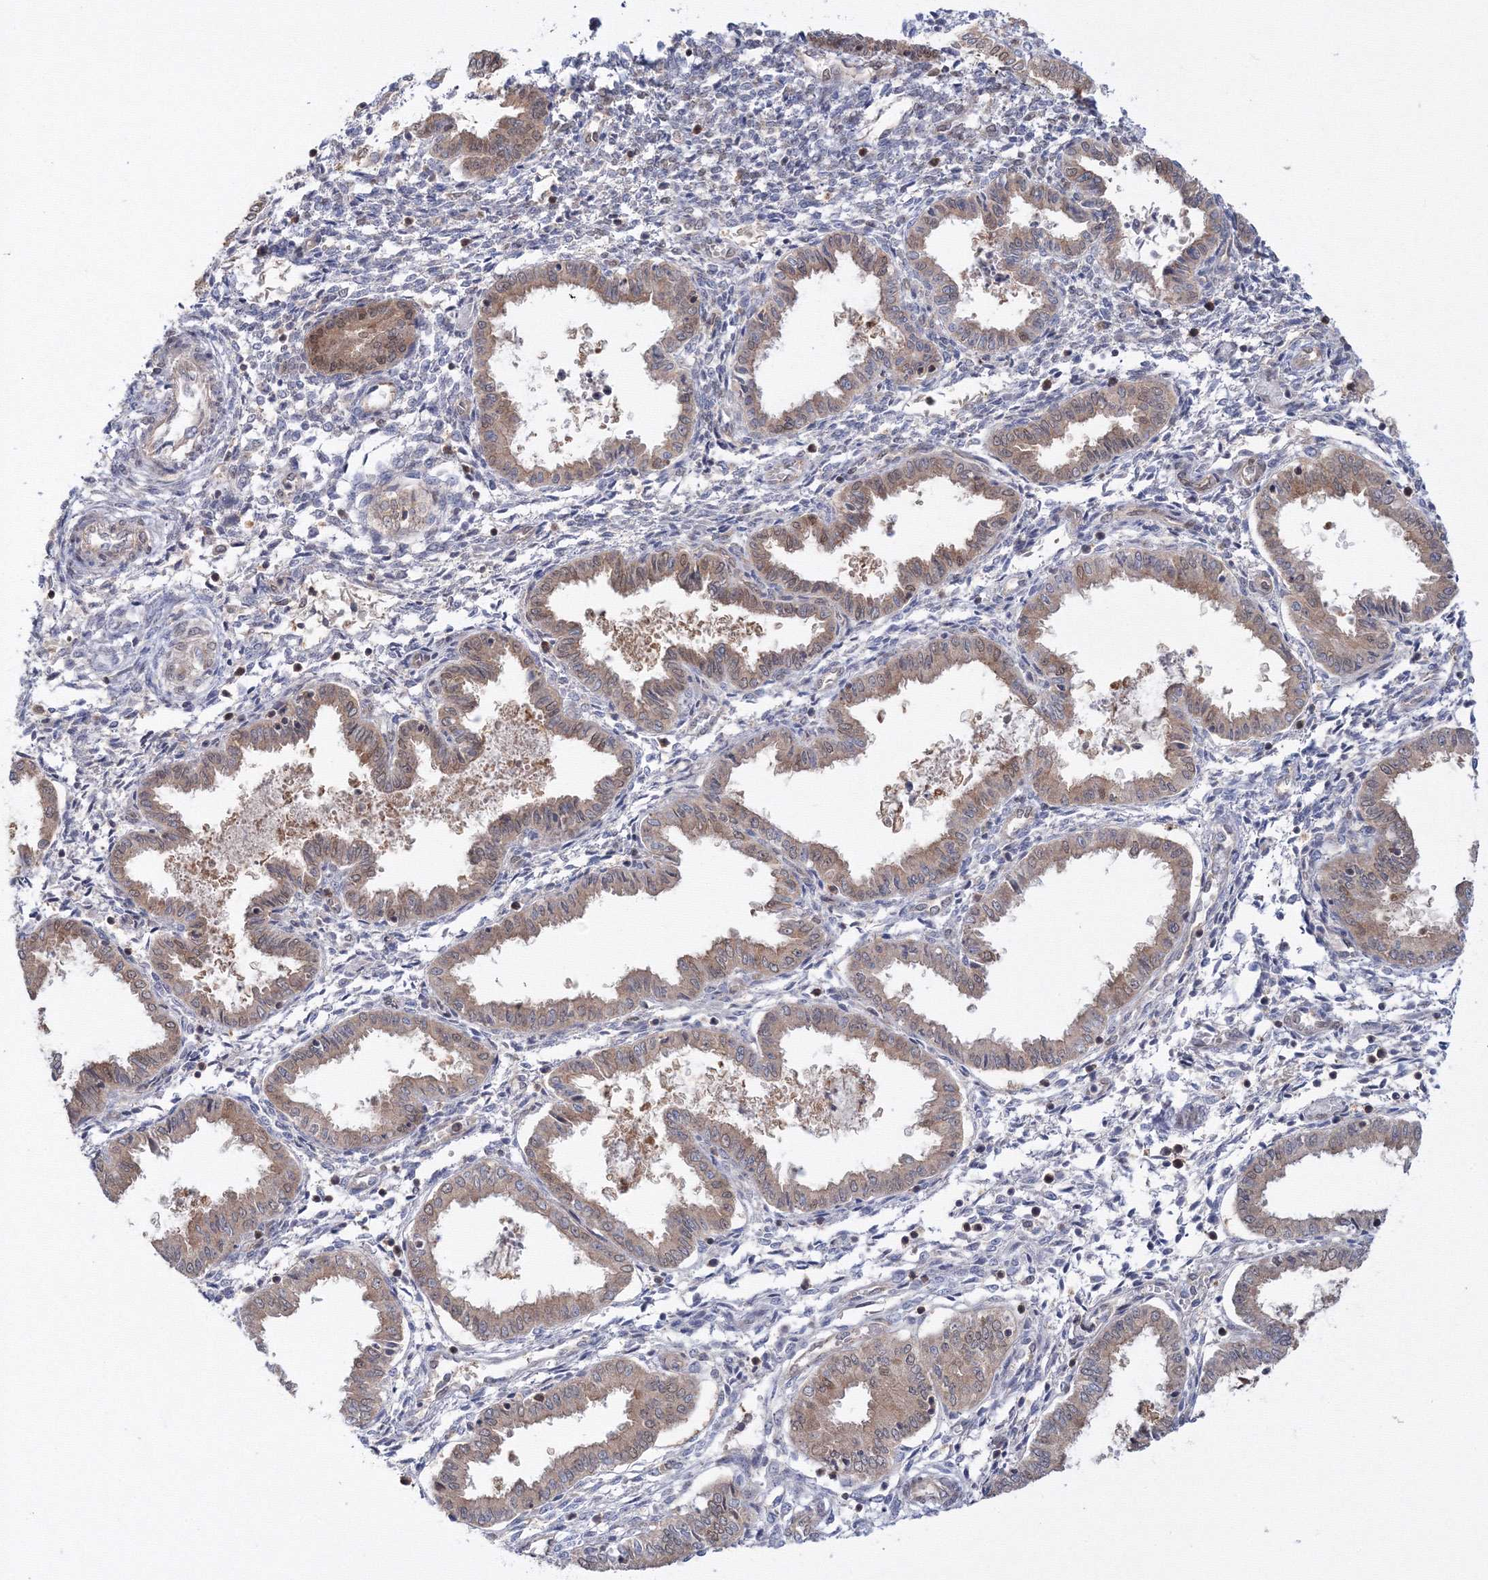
{"staining": {"intensity": "weak", "quantity": "<25%", "location": "cytoplasmic/membranous"}, "tissue": "endometrium", "cell_type": "Cells in endometrial stroma", "image_type": "normal", "snomed": [{"axis": "morphology", "description": "Normal tissue, NOS"}, {"axis": "topography", "description": "Endometrium"}], "caption": "Histopathology image shows no protein expression in cells in endometrial stroma of normal endometrium.", "gene": "ZFAND6", "patient": {"sex": "female", "age": 33}}